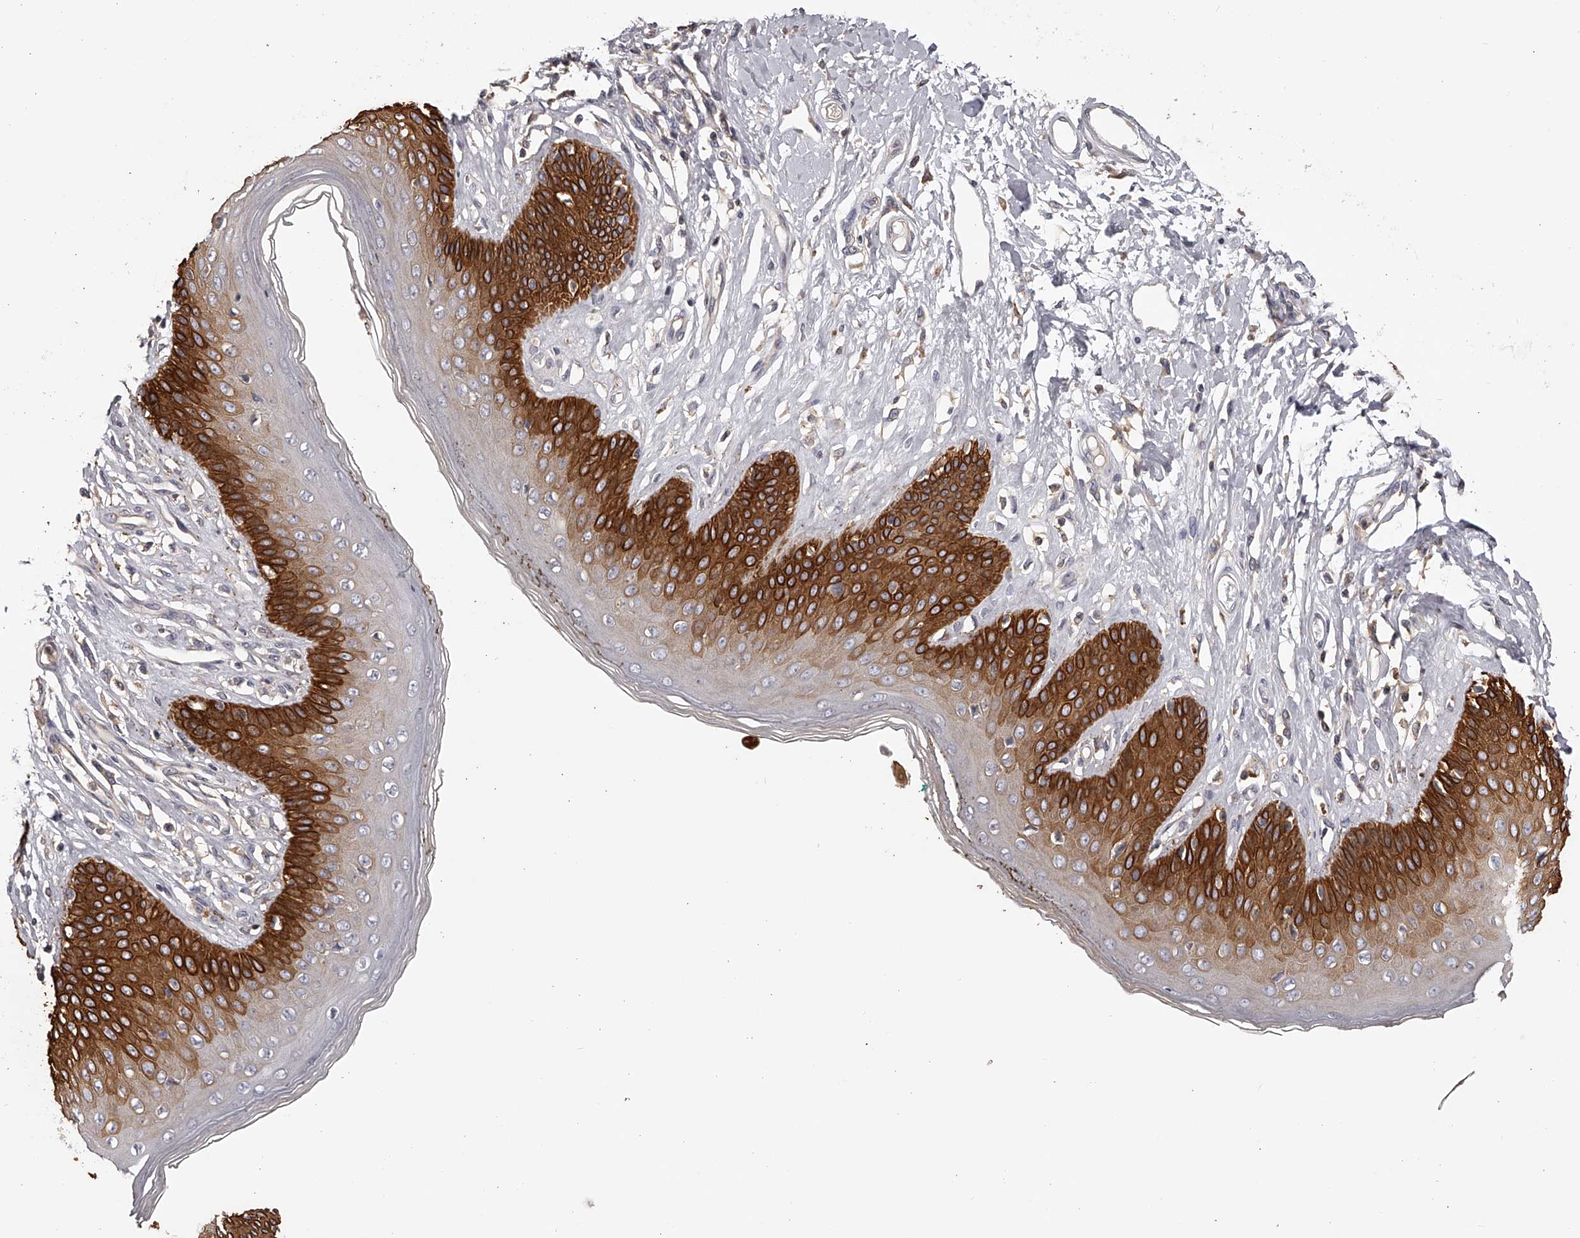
{"staining": {"intensity": "strong", "quantity": "25%-75%", "location": "cytoplasmic/membranous"}, "tissue": "skin", "cell_type": "Epidermal cells", "image_type": "normal", "snomed": [{"axis": "morphology", "description": "Normal tissue, NOS"}, {"axis": "morphology", "description": "Squamous cell carcinoma, NOS"}, {"axis": "topography", "description": "Vulva"}], "caption": "Strong cytoplasmic/membranous staining for a protein is appreciated in approximately 25%-75% of epidermal cells of normal skin using immunohistochemistry (IHC).", "gene": "TNN", "patient": {"sex": "female", "age": 85}}